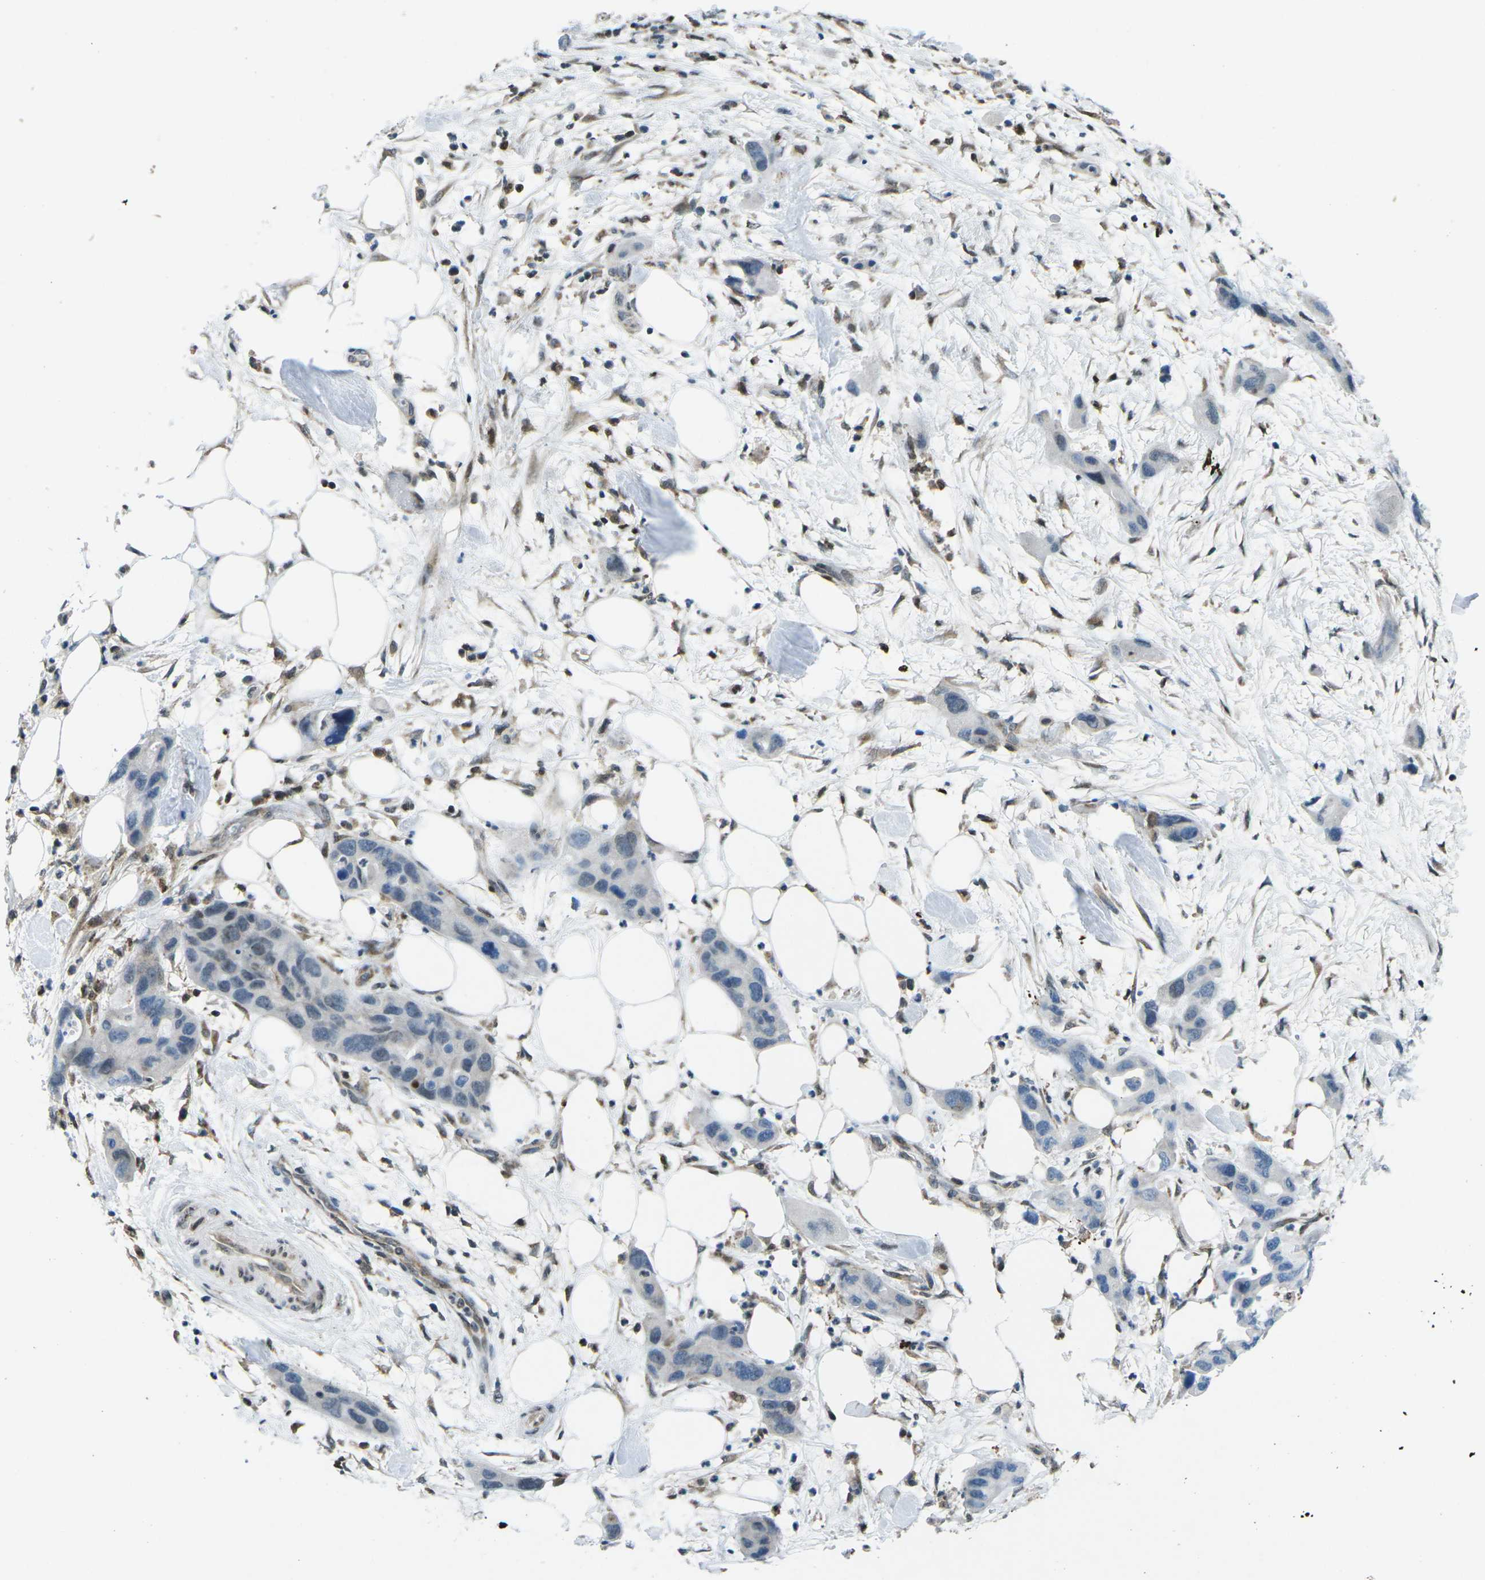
{"staining": {"intensity": "negative", "quantity": "none", "location": "none"}, "tissue": "pancreatic cancer", "cell_type": "Tumor cells", "image_type": "cancer", "snomed": [{"axis": "morphology", "description": "Adenocarcinoma, NOS"}, {"axis": "topography", "description": "Pancreas"}], "caption": "IHC image of neoplastic tissue: human adenocarcinoma (pancreatic) stained with DAB exhibits no significant protein expression in tumor cells.", "gene": "MBNL1", "patient": {"sex": "female", "age": 71}}